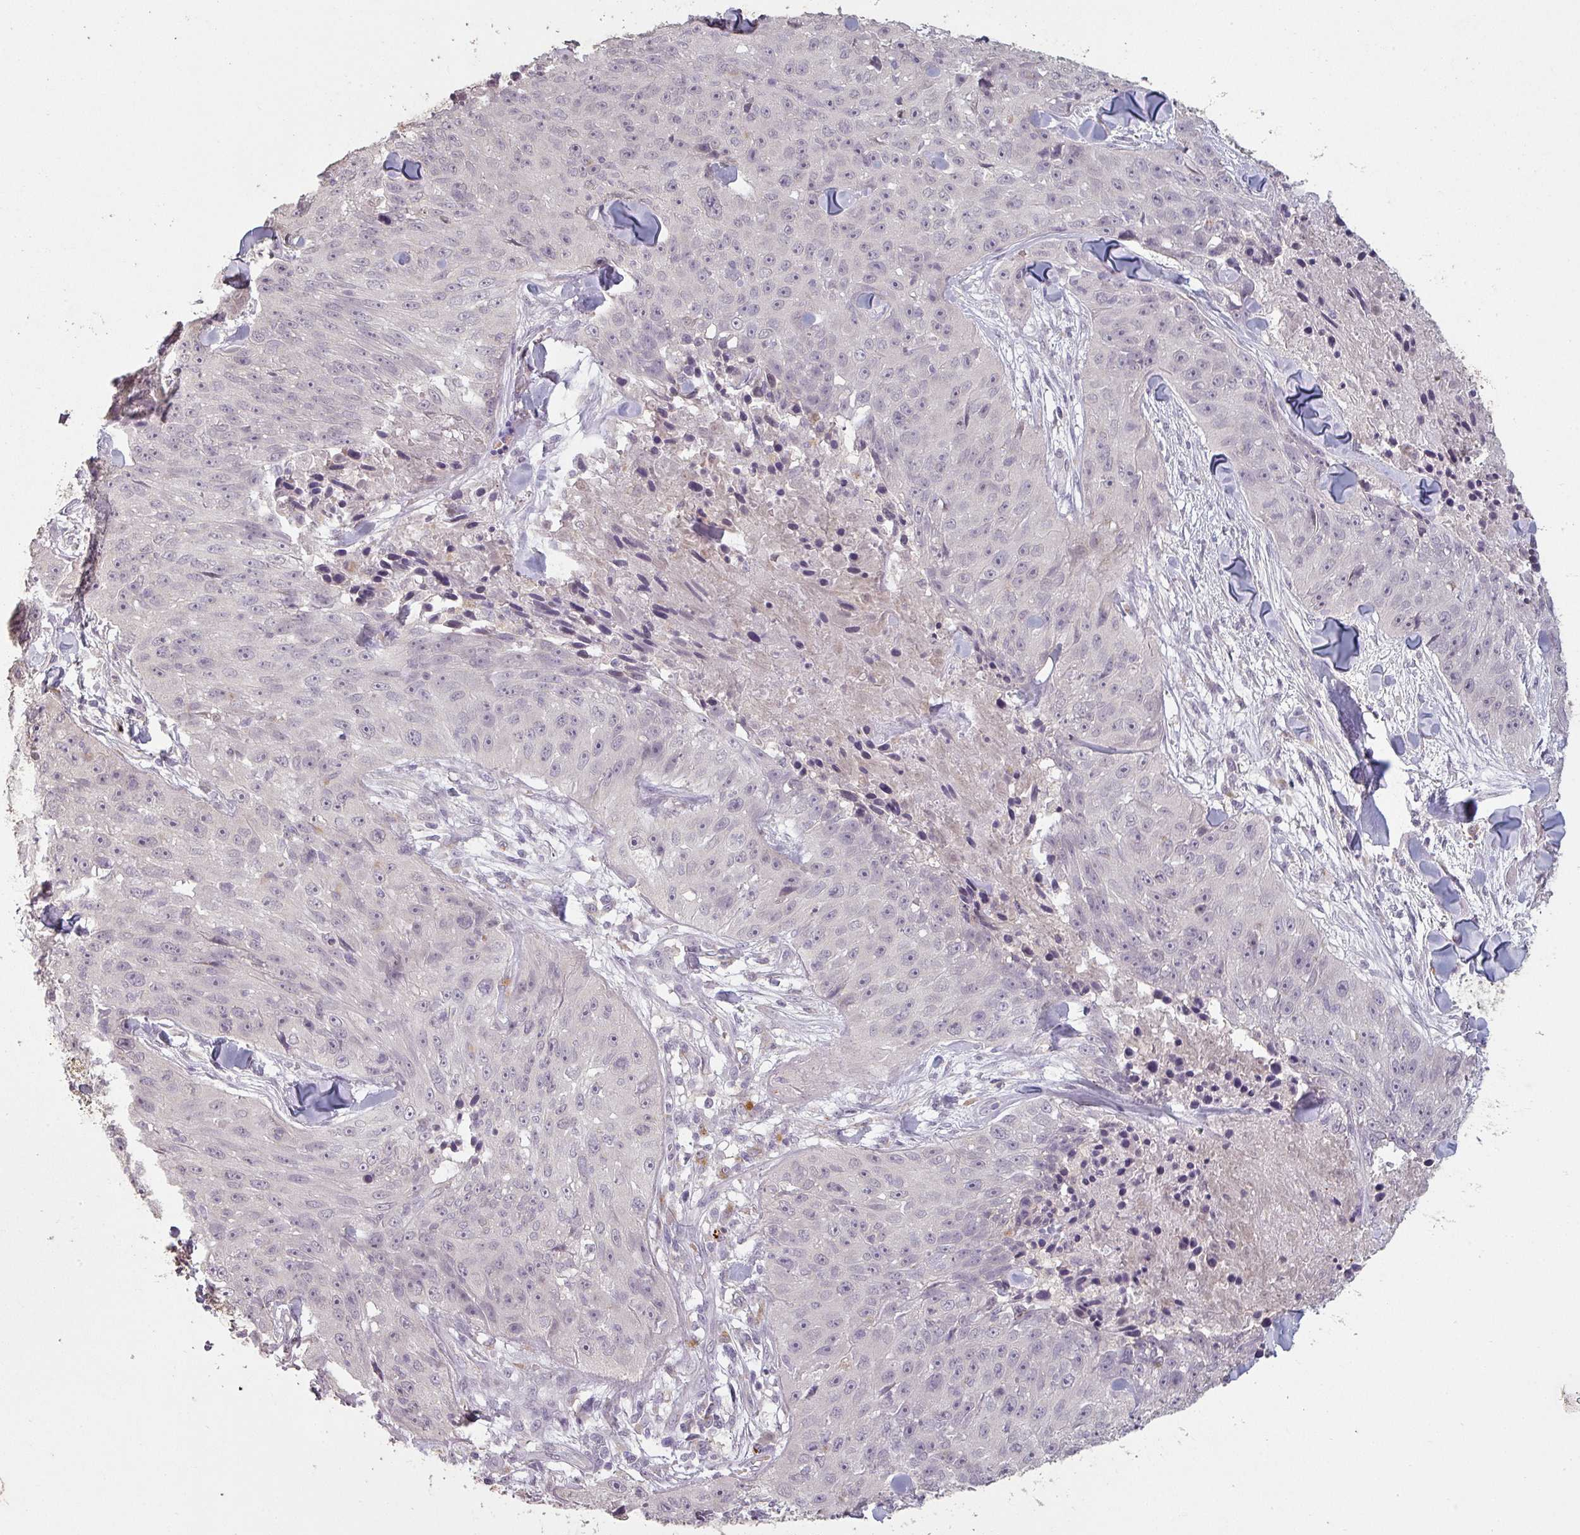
{"staining": {"intensity": "negative", "quantity": "none", "location": "none"}, "tissue": "skin cancer", "cell_type": "Tumor cells", "image_type": "cancer", "snomed": [{"axis": "morphology", "description": "Squamous cell carcinoma, NOS"}, {"axis": "topography", "description": "Skin"}], "caption": "Histopathology image shows no significant protein staining in tumor cells of skin cancer.", "gene": "LYPLA1", "patient": {"sex": "female", "age": 87}}